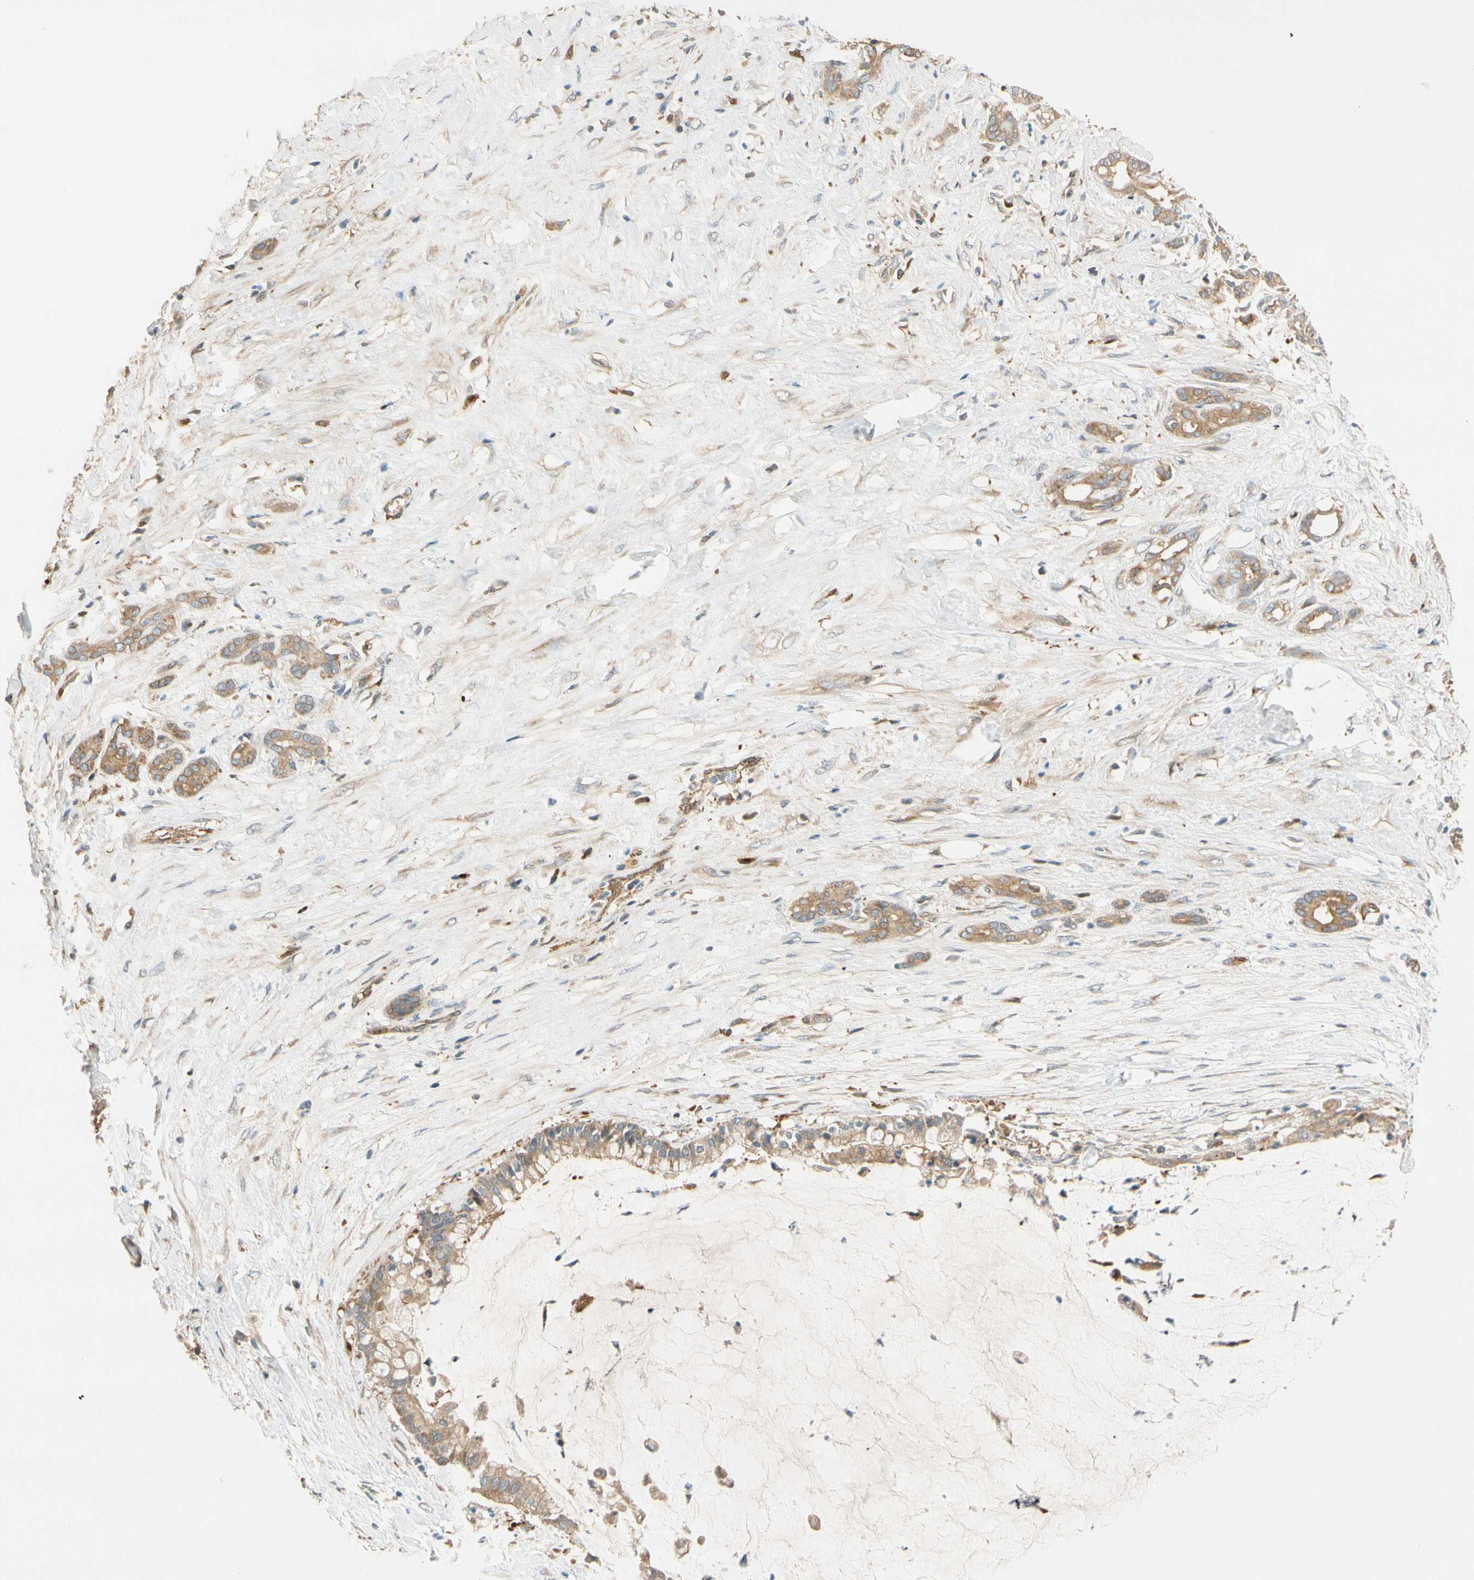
{"staining": {"intensity": "moderate", "quantity": ">75%", "location": "cytoplasmic/membranous"}, "tissue": "pancreatic cancer", "cell_type": "Tumor cells", "image_type": "cancer", "snomed": [{"axis": "morphology", "description": "Adenocarcinoma, NOS"}, {"axis": "topography", "description": "Pancreas"}], "caption": "IHC (DAB (3,3'-diaminobenzidine)) staining of pancreatic adenocarcinoma exhibits moderate cytoplasmic/membranous protein staining in about >75% of tumor cells.", "gene": "PARP14", "patient": {"sex": "male", "age": 41}}